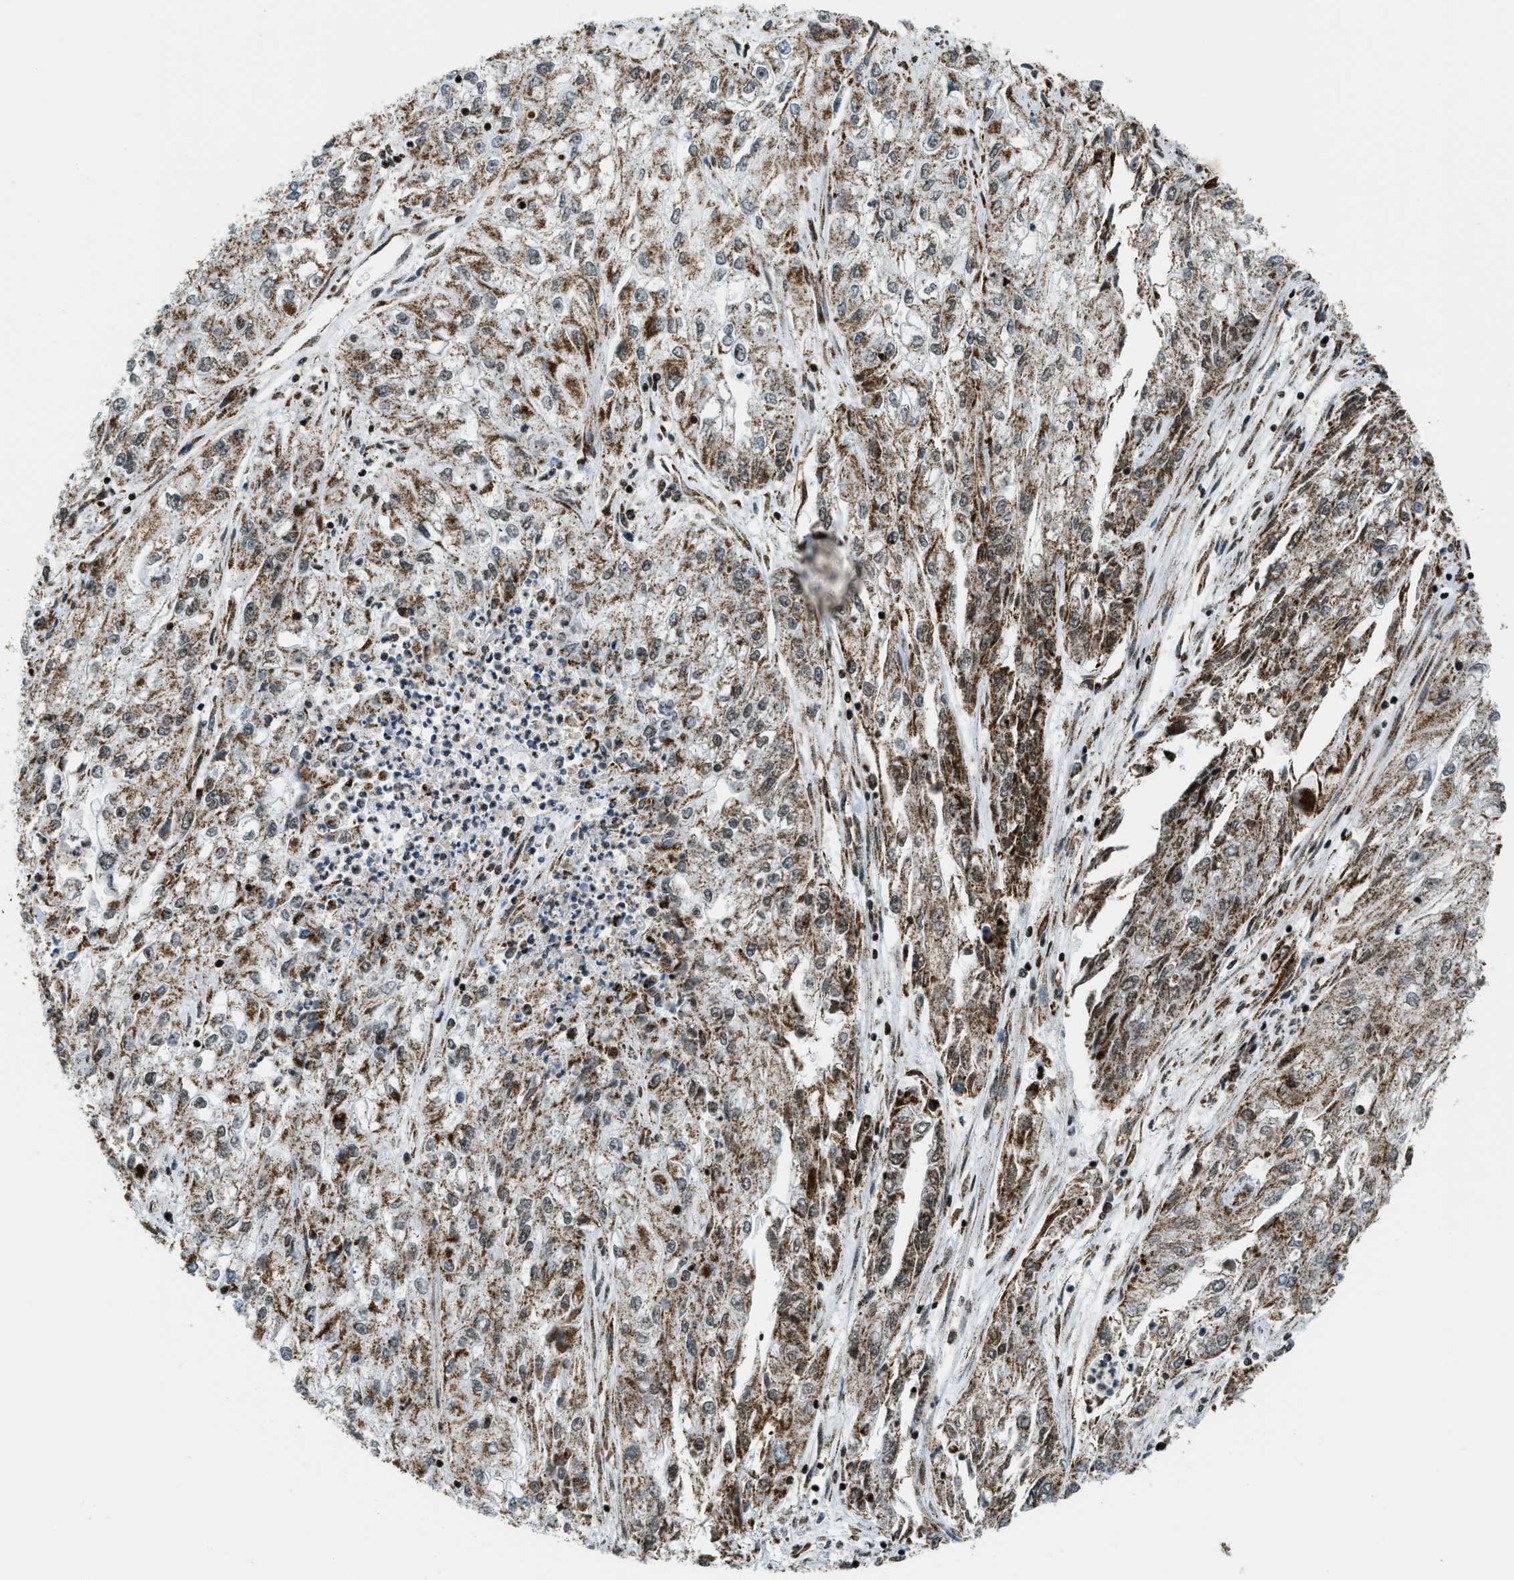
{"staining": {"intensity": "moderate", "quantity": ">75%", "location": "cytoplasmic/membranous"}, "tissue": "endometrial cancer", "cell_type": "Tumor cells", "image_type": "cancer", "snomed": [{"axis": "morphology", "description": "Adenocarcinoma, NOS"}, {"axis": "topography", "description": "Endometrium"}], "caption": "There is medium levels of moderate cytoplasmic/membranous expression in tumor cells of endometrial cancer, as demonstrated by immunohistochemical staining (brown color).", "gene": "GABPB1", "patient": {"sex": "female", "age": 49}}